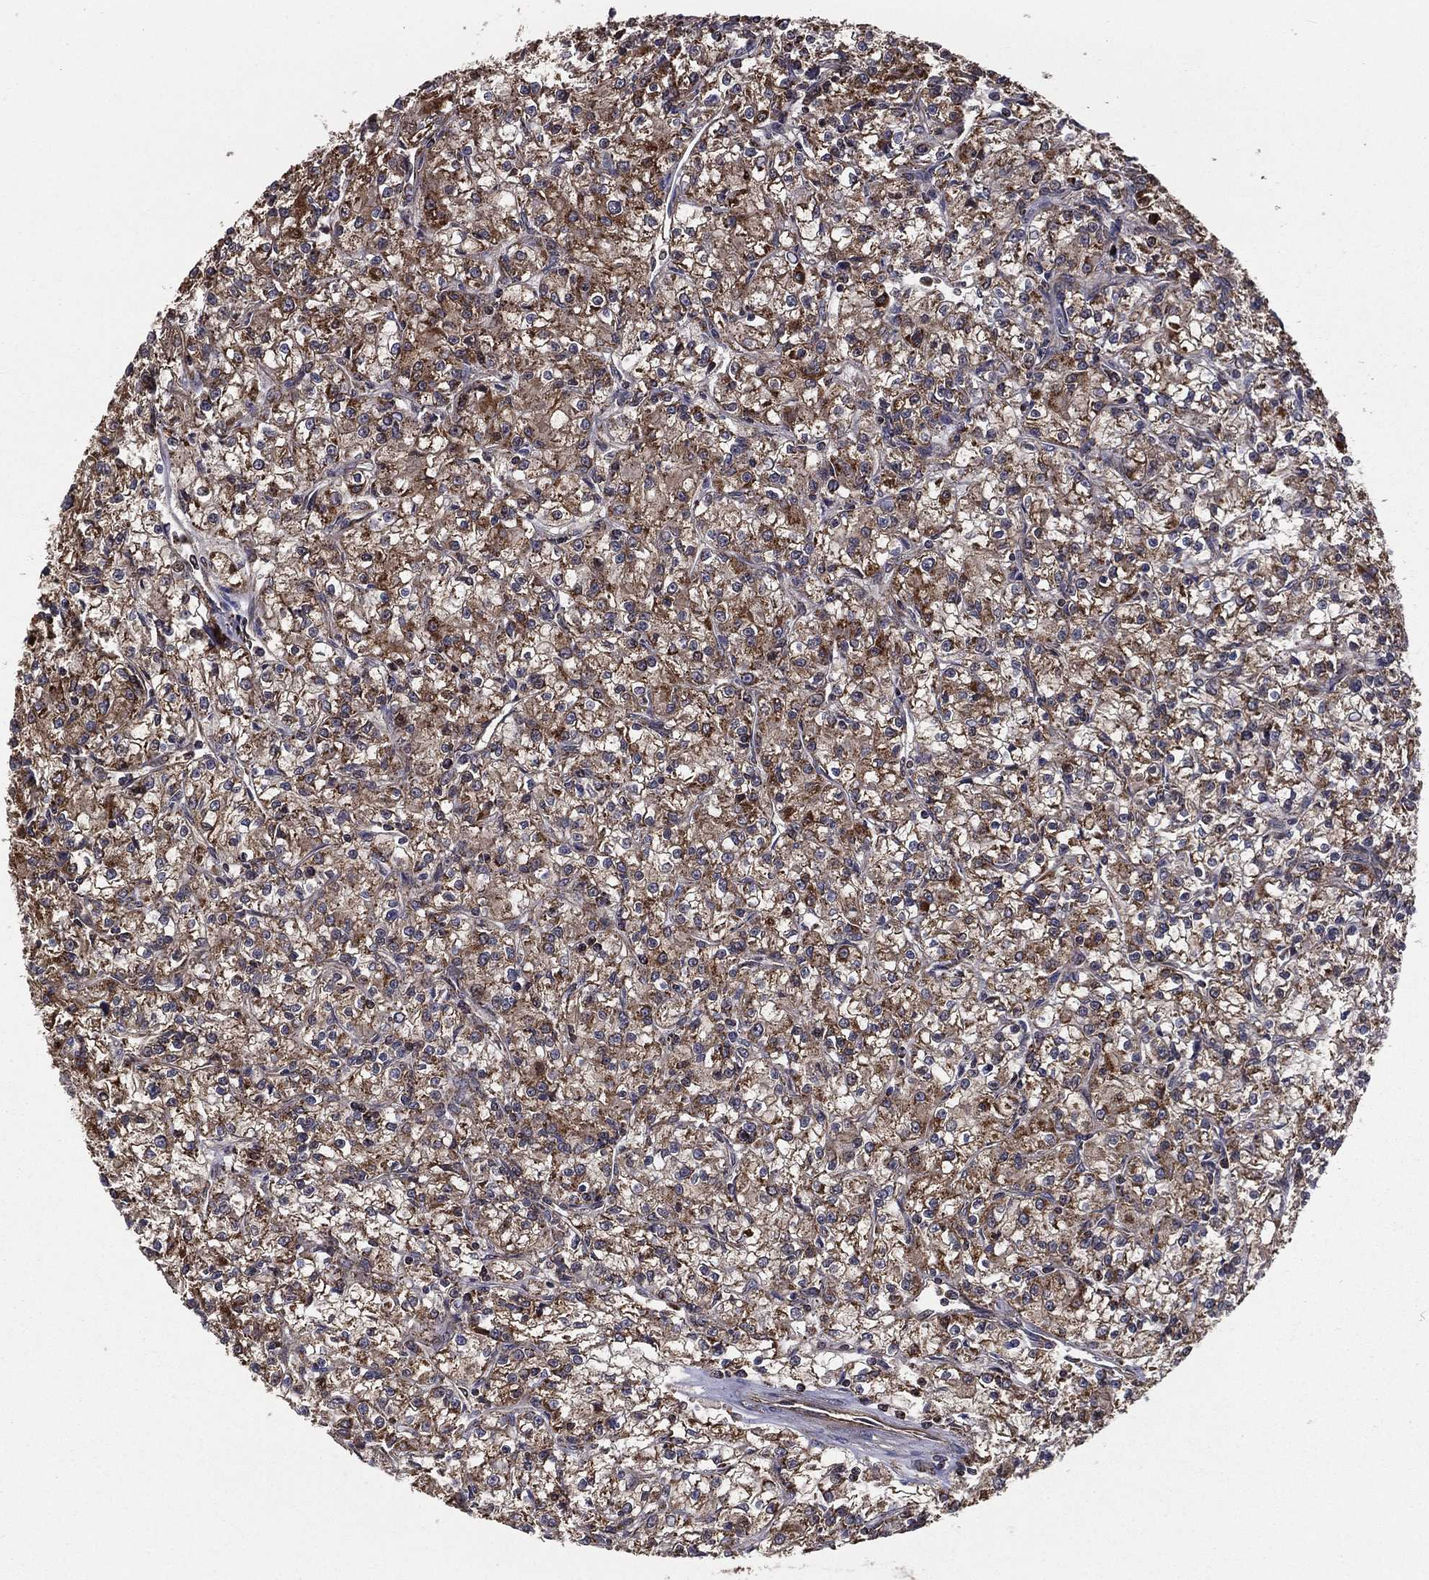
{"staining": {"intensity": "strong", "quantity": ">75%", "location": "cytoplasmic/membranous"}, "tissue": "renal cancer", "cell_type": "Tumor cells", "image_type": "cancer", "snomed": [{"axis": "morphology", "description": "Adenocarcinoma, NOS"}, {"axis": "topography", "description": "Kidney"}], "caption": "There is high levels of strong cytoplasmic/membranous staining in tumor cells of renal cancer (adenocarcinoma), as demonstrated by immunohistochemical staining (brown color).", "gene": "RIGI", "patient": {"sex": "female", "age": 59}}